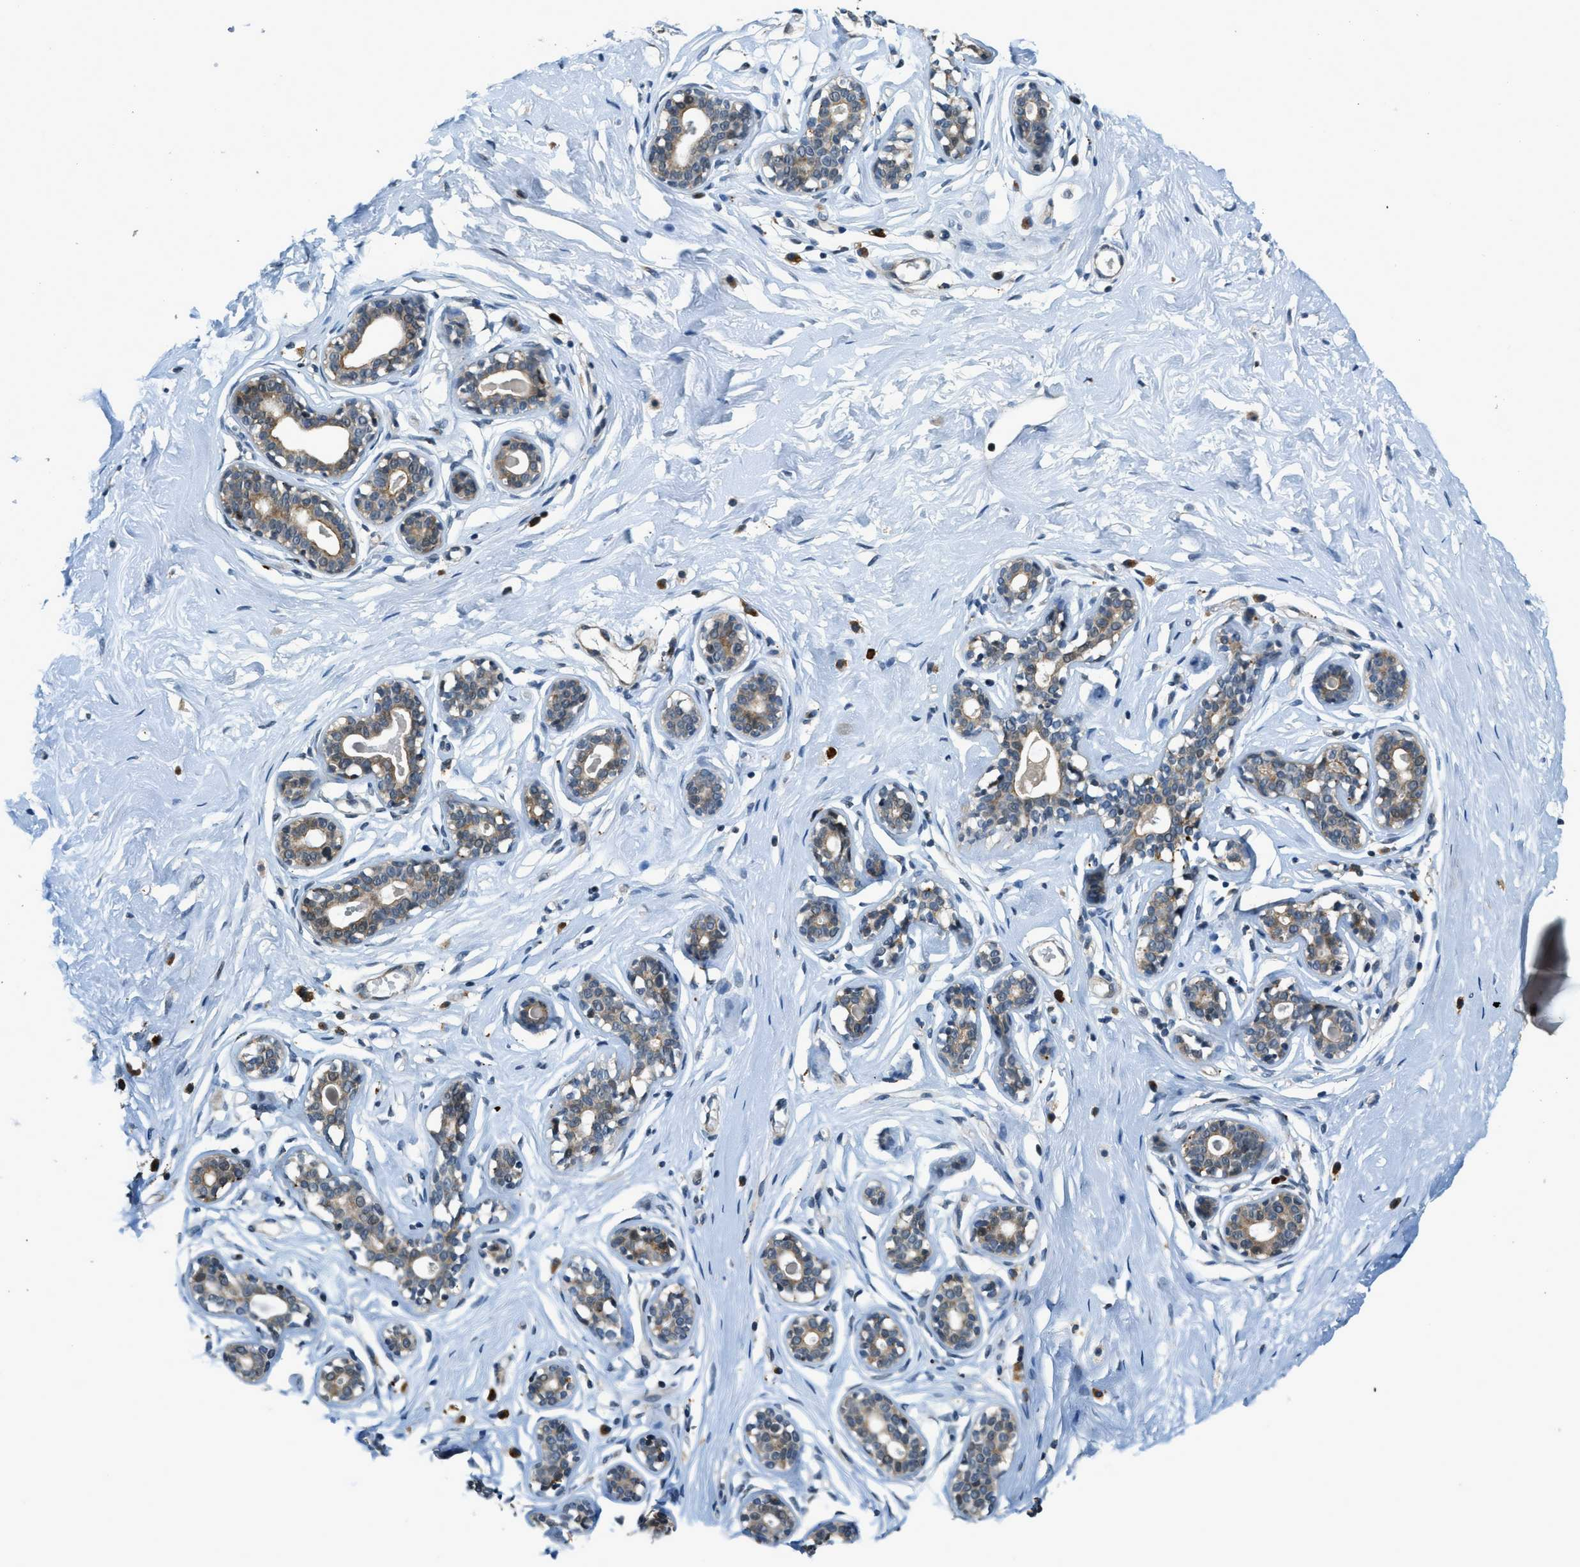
{"staining": {"intensity": "moderate", "quantity": ">75%", "location": "cytoplasmic/membranous"}, "tissue": "breast", "cell_type": "Adipocytes", "image_type": "normal", "snomed": [{"axis": "morphology", "description": "Normal tissue, NOS"}, {"axis": "topography", "description": "Breast"}], "caption": "High-magnification brightfield microscopy of benign breast stained with DAB (3,3'-diaminobenzidine) (brown) and counterstained with hematoxylin (blue). adipocytes exhibit moderate cytoplasmic/membranous expression is present in approximately>75% of cells.", "gene": "HERC2", "patient": {"sex": "female", "age": 23}}